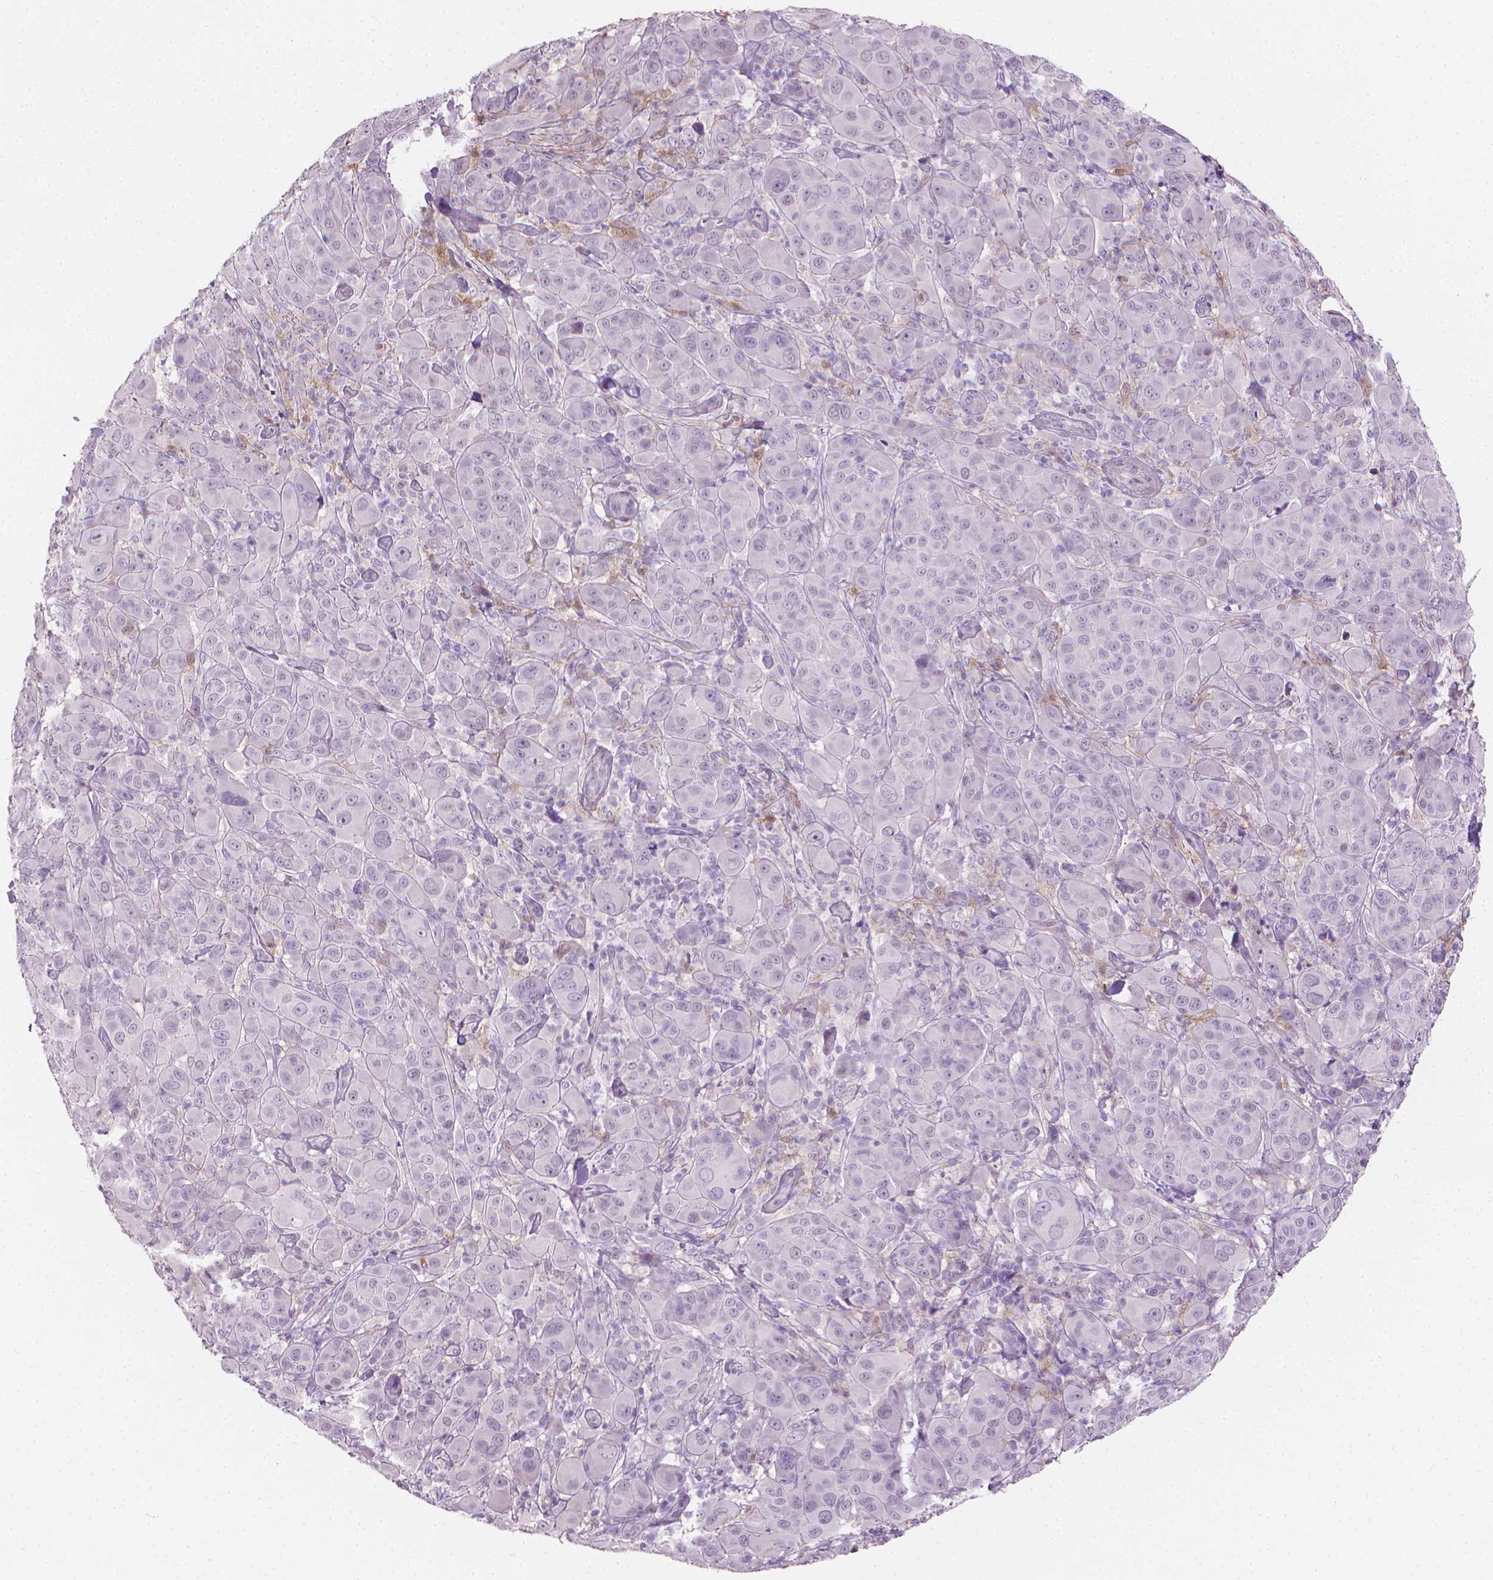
{"staining": {"intensity": "negative", "quantity": "none", "location": "none"}, "tissue": "melanoma", "cell_type": "Tumor cells", "image_type": "cancer", "snomed": [{"axis": "morphology", "description": "Malignant melanoma, NOS"}, {"axis": "topography", "description": "Skin"}], "caption": "This is an IHC photomicrograph of melanoma. There is no staining in tumor cells.", "gene": "GSDMA", "patient": {"sex": "female", "age": 87}}